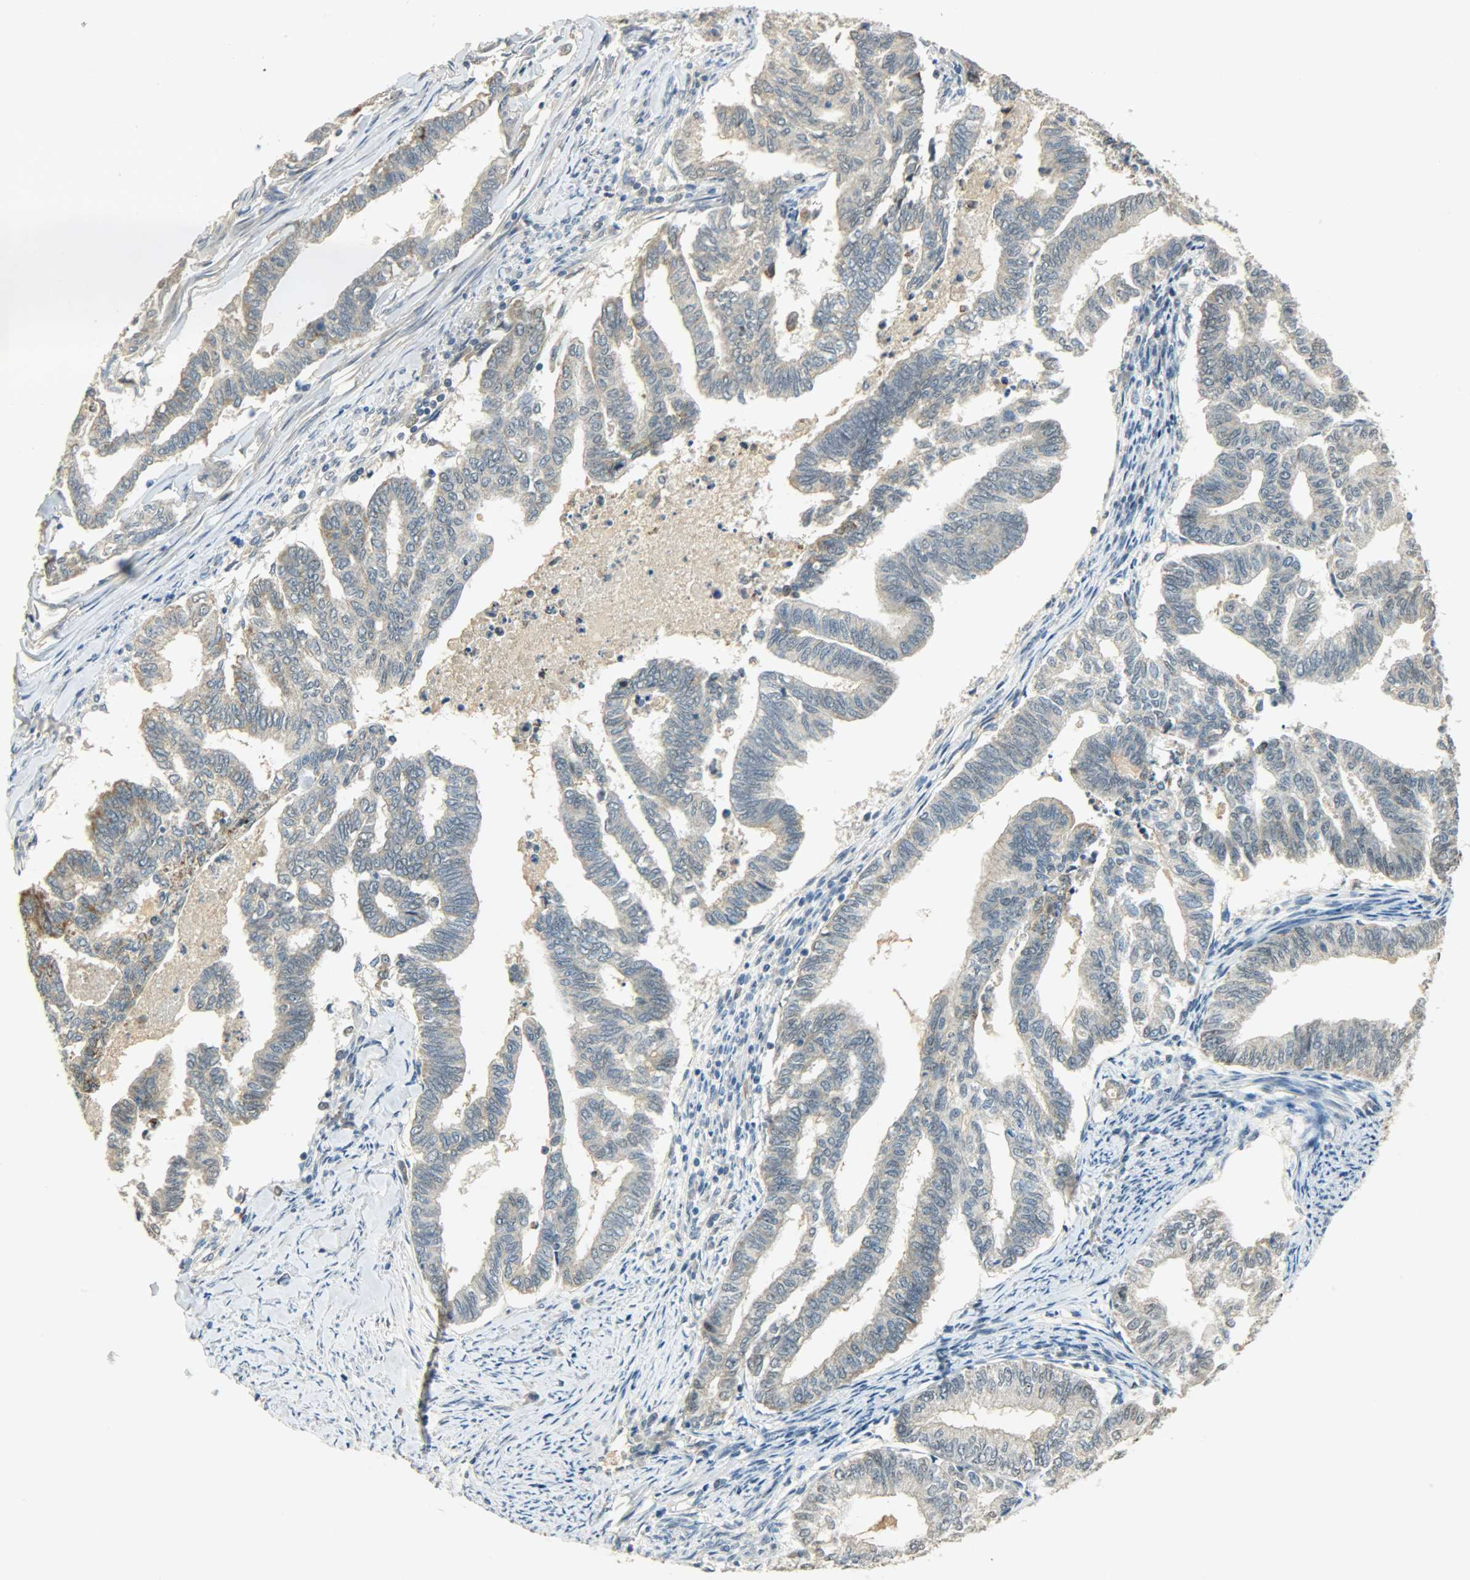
{"staining": {"intensity": "weak", "quantity": ">75%", "location": "cytoplasmic/membranous"}, "tissue": "endometrial cancer", "cell_type": "Tumor cells", "image_type": "cancer", "snomed": [{"axis": "morphology", "description": "Adenocarcinoma, NOS"}, {"axis": "topography", "description": "Endometrium"}], "caption": "Immunohistochemical staining of human adenocarcinoma (endometrial) shows low levels of weak cytoplasmic/membranous staining in approximately >75% of tumor cells.", "gene": "HDHD5", "patient": {"sex": "female", "age": 79}}